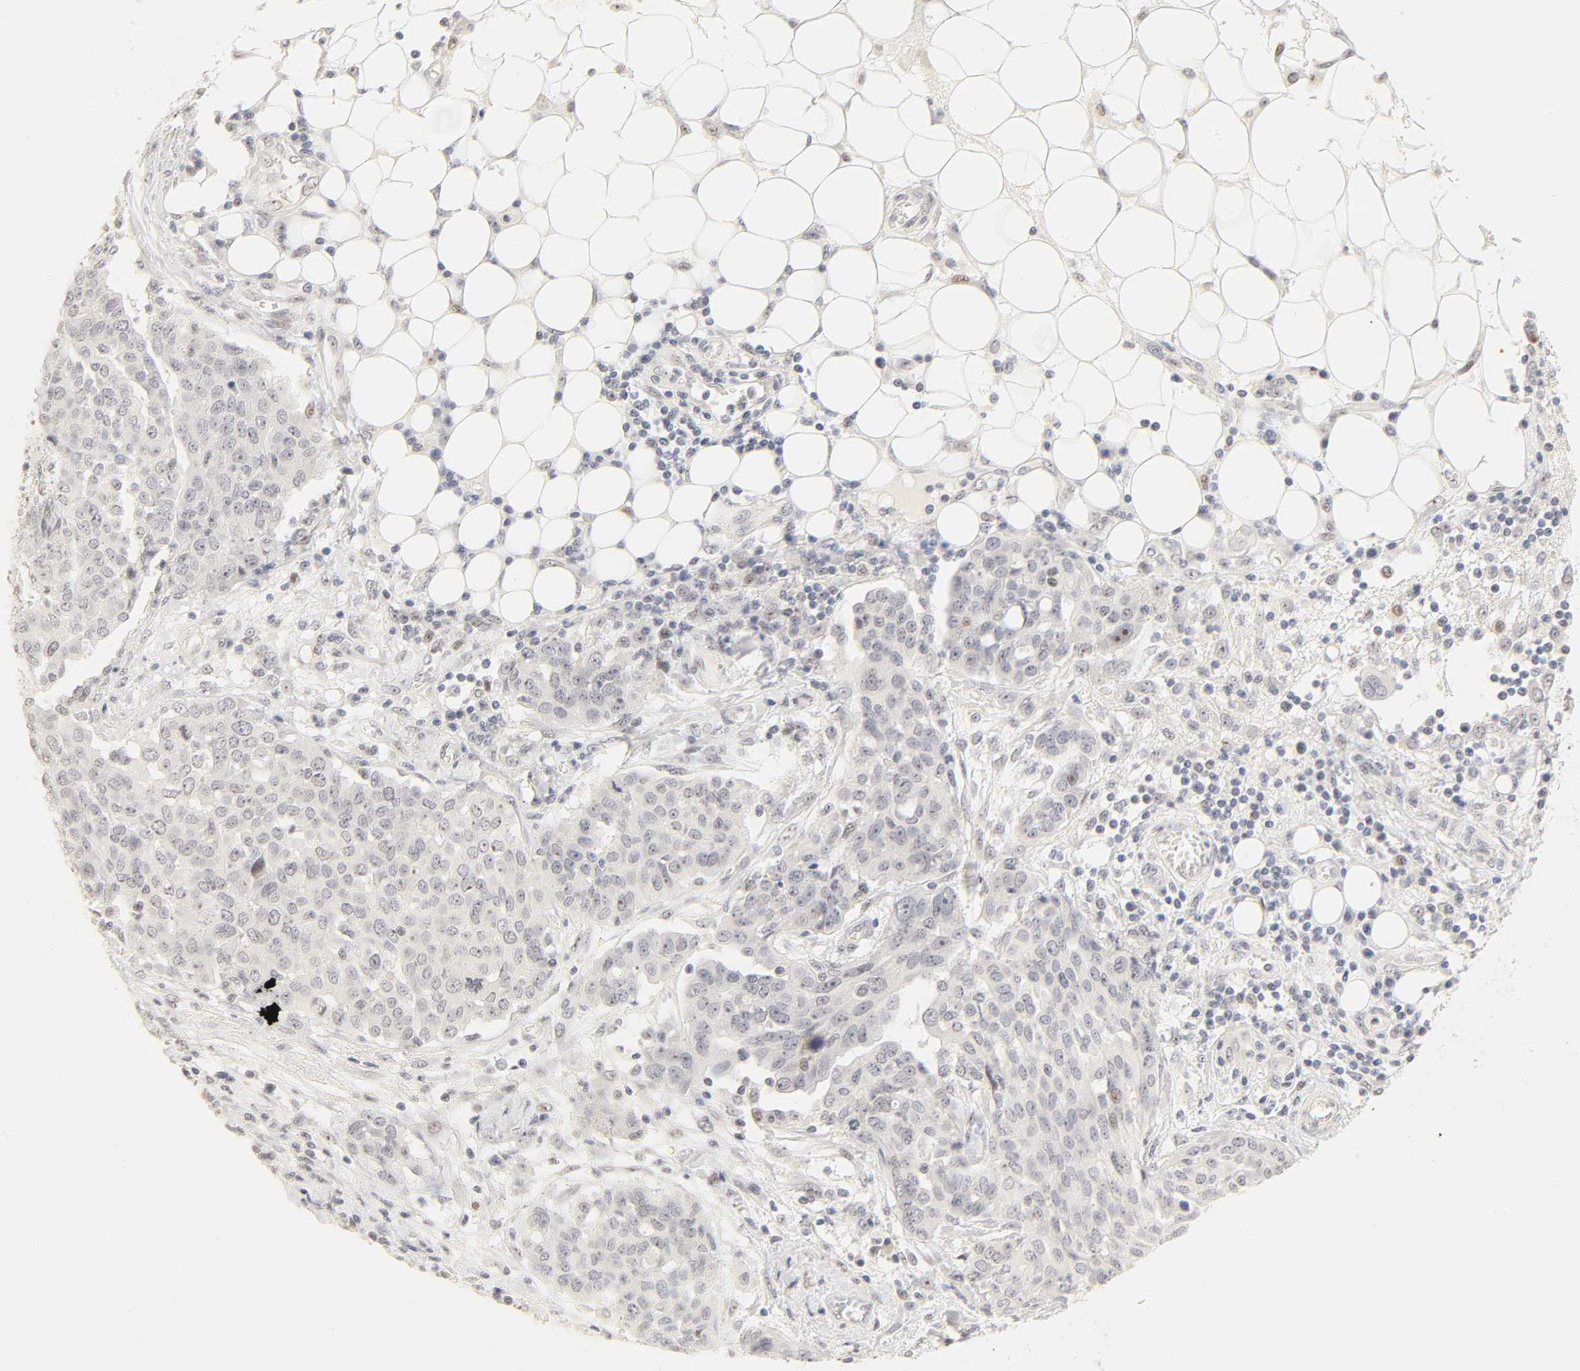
{"staining": {"intensity": "weak", "quantity": "<25%", "location": "nuclear"}, "tissue": "ovarian cancer", "cell_type": "Tumor cells", "image_type": "cancer", "snomed": [{"axis": "morphology", "description": "Cystadenocarcinoma, serous, NOS"}, {"axis": "topography", "description": "Soft tissue"}, {"axis": "topography", "description": "Ovary"}], "caption": "Immunohistochemistry of human ovarian cancer (serous cystadenocarcinoma) reveals no staining in tumor cells. The staining was performed using DAB (3,3'-diaminobenzidine) to visualize the protein expression in brown, while the nuclei were stained in blue with hematoxylin (Magnification: 20x).", "gene": "MNAT1", "patient": {"sex": "female", "age": 57}}